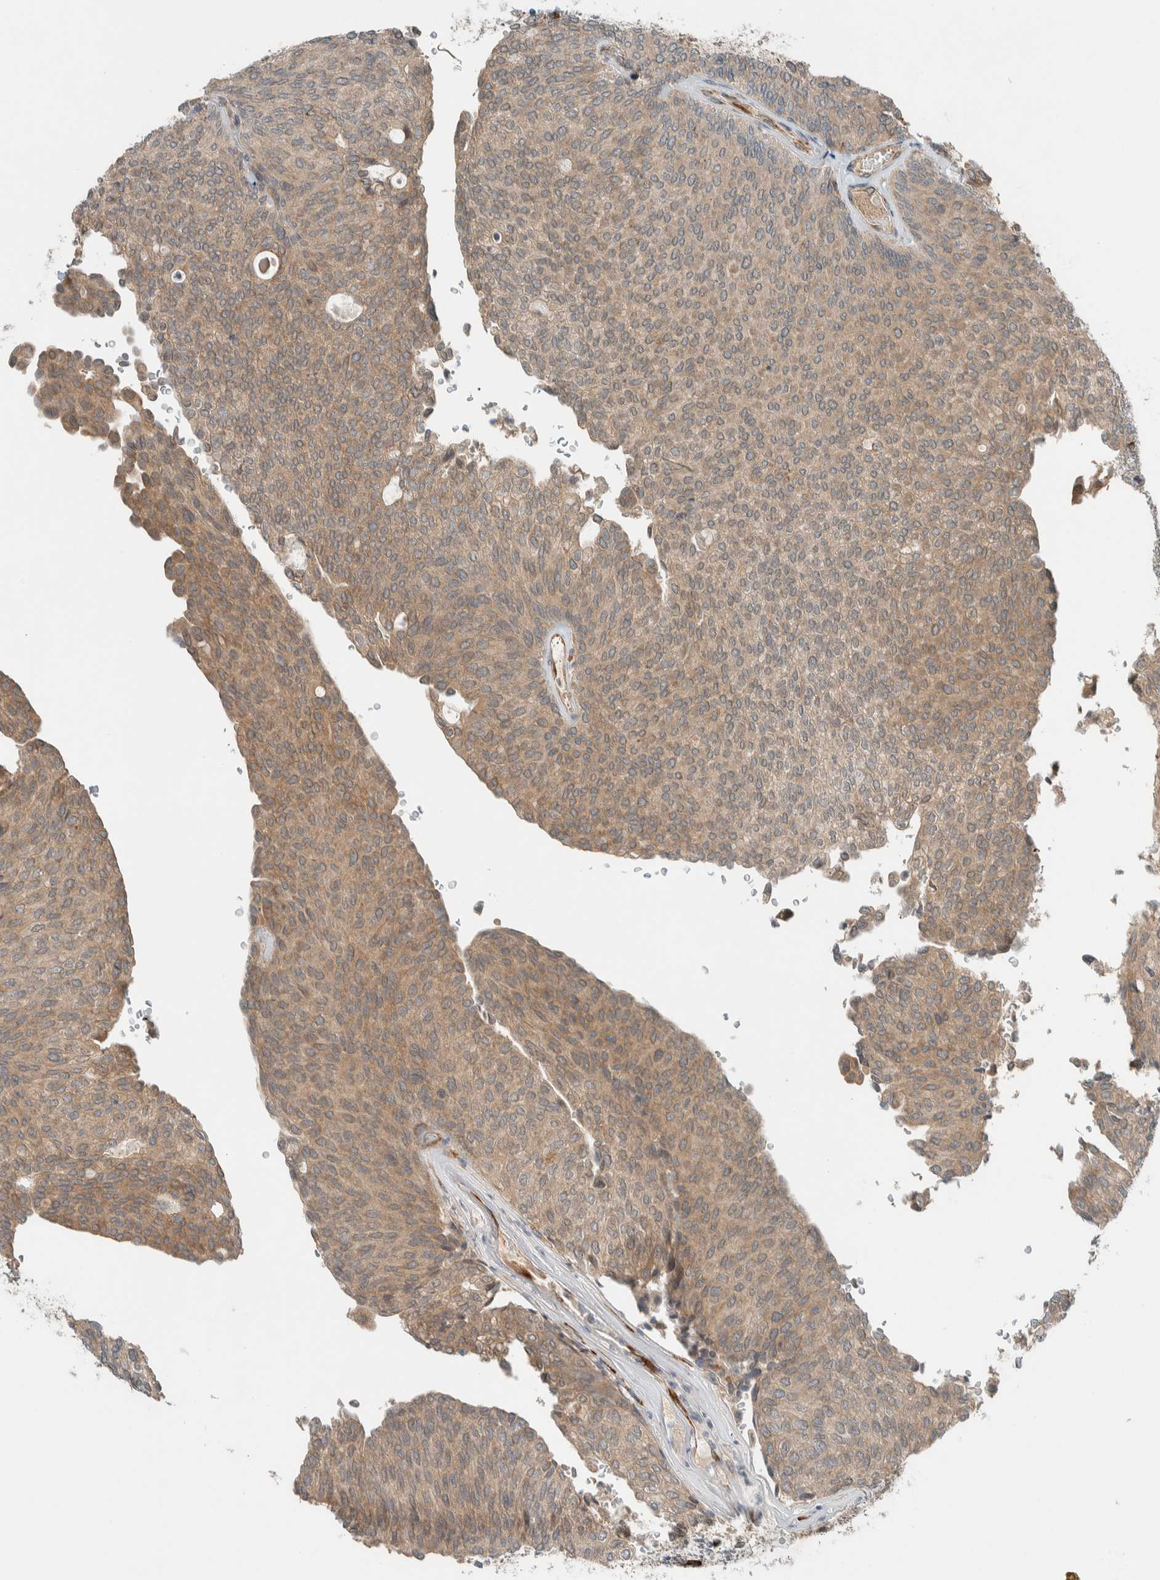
{"staining": {"intensity": "moderate", "quantity": "25%-75%", "location": "cytoplasmic/membranous"}, "tissue": "urothelial cancer", "cell_type": "Tumor cells", "image_type": "cancer", "snomed": [{"axis": "morphology", "description": "Urothelial carcinoma, Low grade"}, {"axis": "topography", "description": "Urinary bladder"}], "caption": "A photomicrograph of human urothelial carcinoma (low-grade) stained for a protein shows moderate cytoplasmic/membranous brown staining in tumor cells. (brown staining indicates protein expression, while blue staining denotes nuclei).", "gene": "CTBP2", "patient": {"sex": "female", "age": 79}}